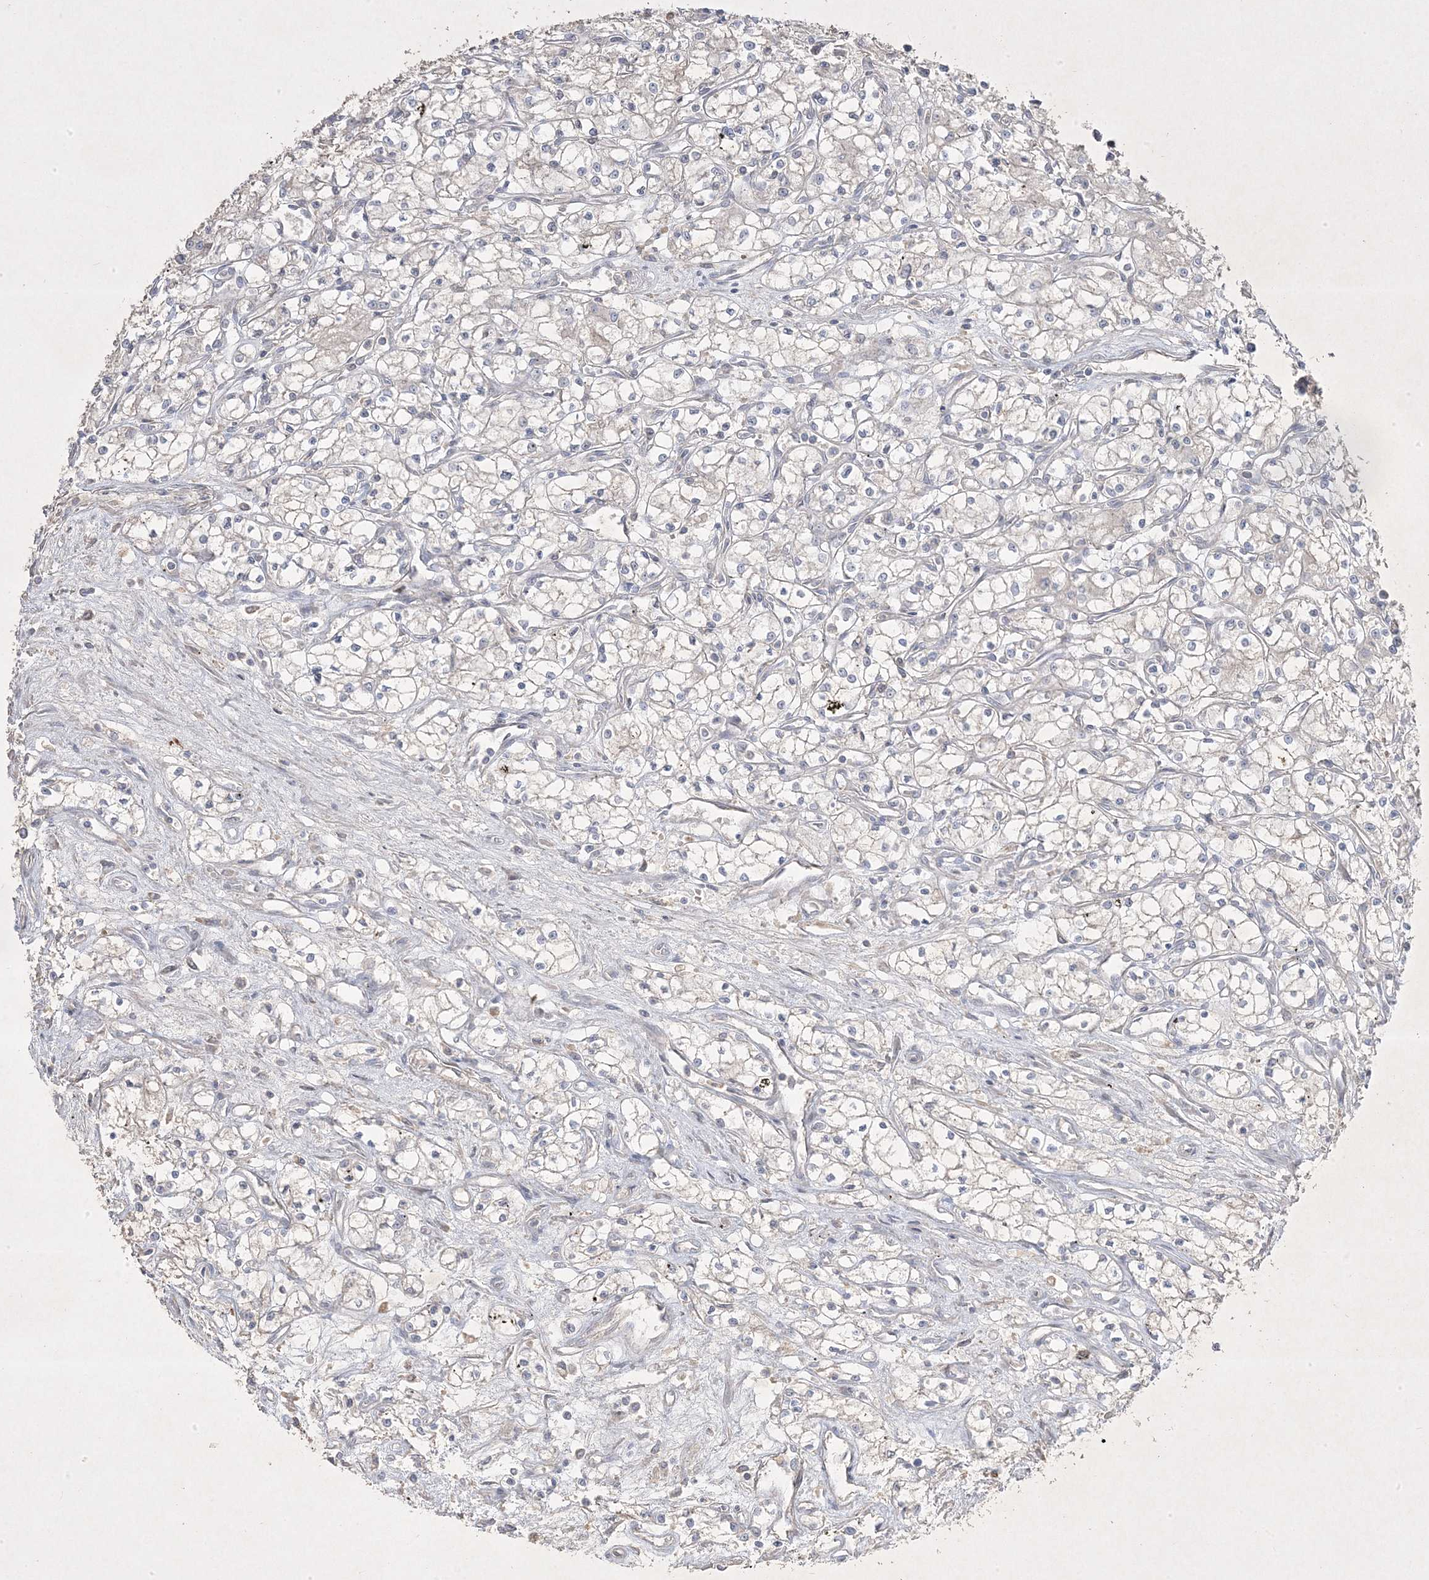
{"staining": {"intensity": "negative", "quantity": "none", "location": "none"}, "tissue": "renal cancer", "cell_type": "Tumor cells", "image_type": "cancer", "snomed": [{"axis": "morphology", "description": "Adenocarcinoma, NOS"}, {"axis": "topography", "description": "Kidney"}], "caption": "Tumor cells show no significant staining in renal adenocarcinoma.", "gene": "RGL4", "patient": {"sex": "male", "age": 59}}